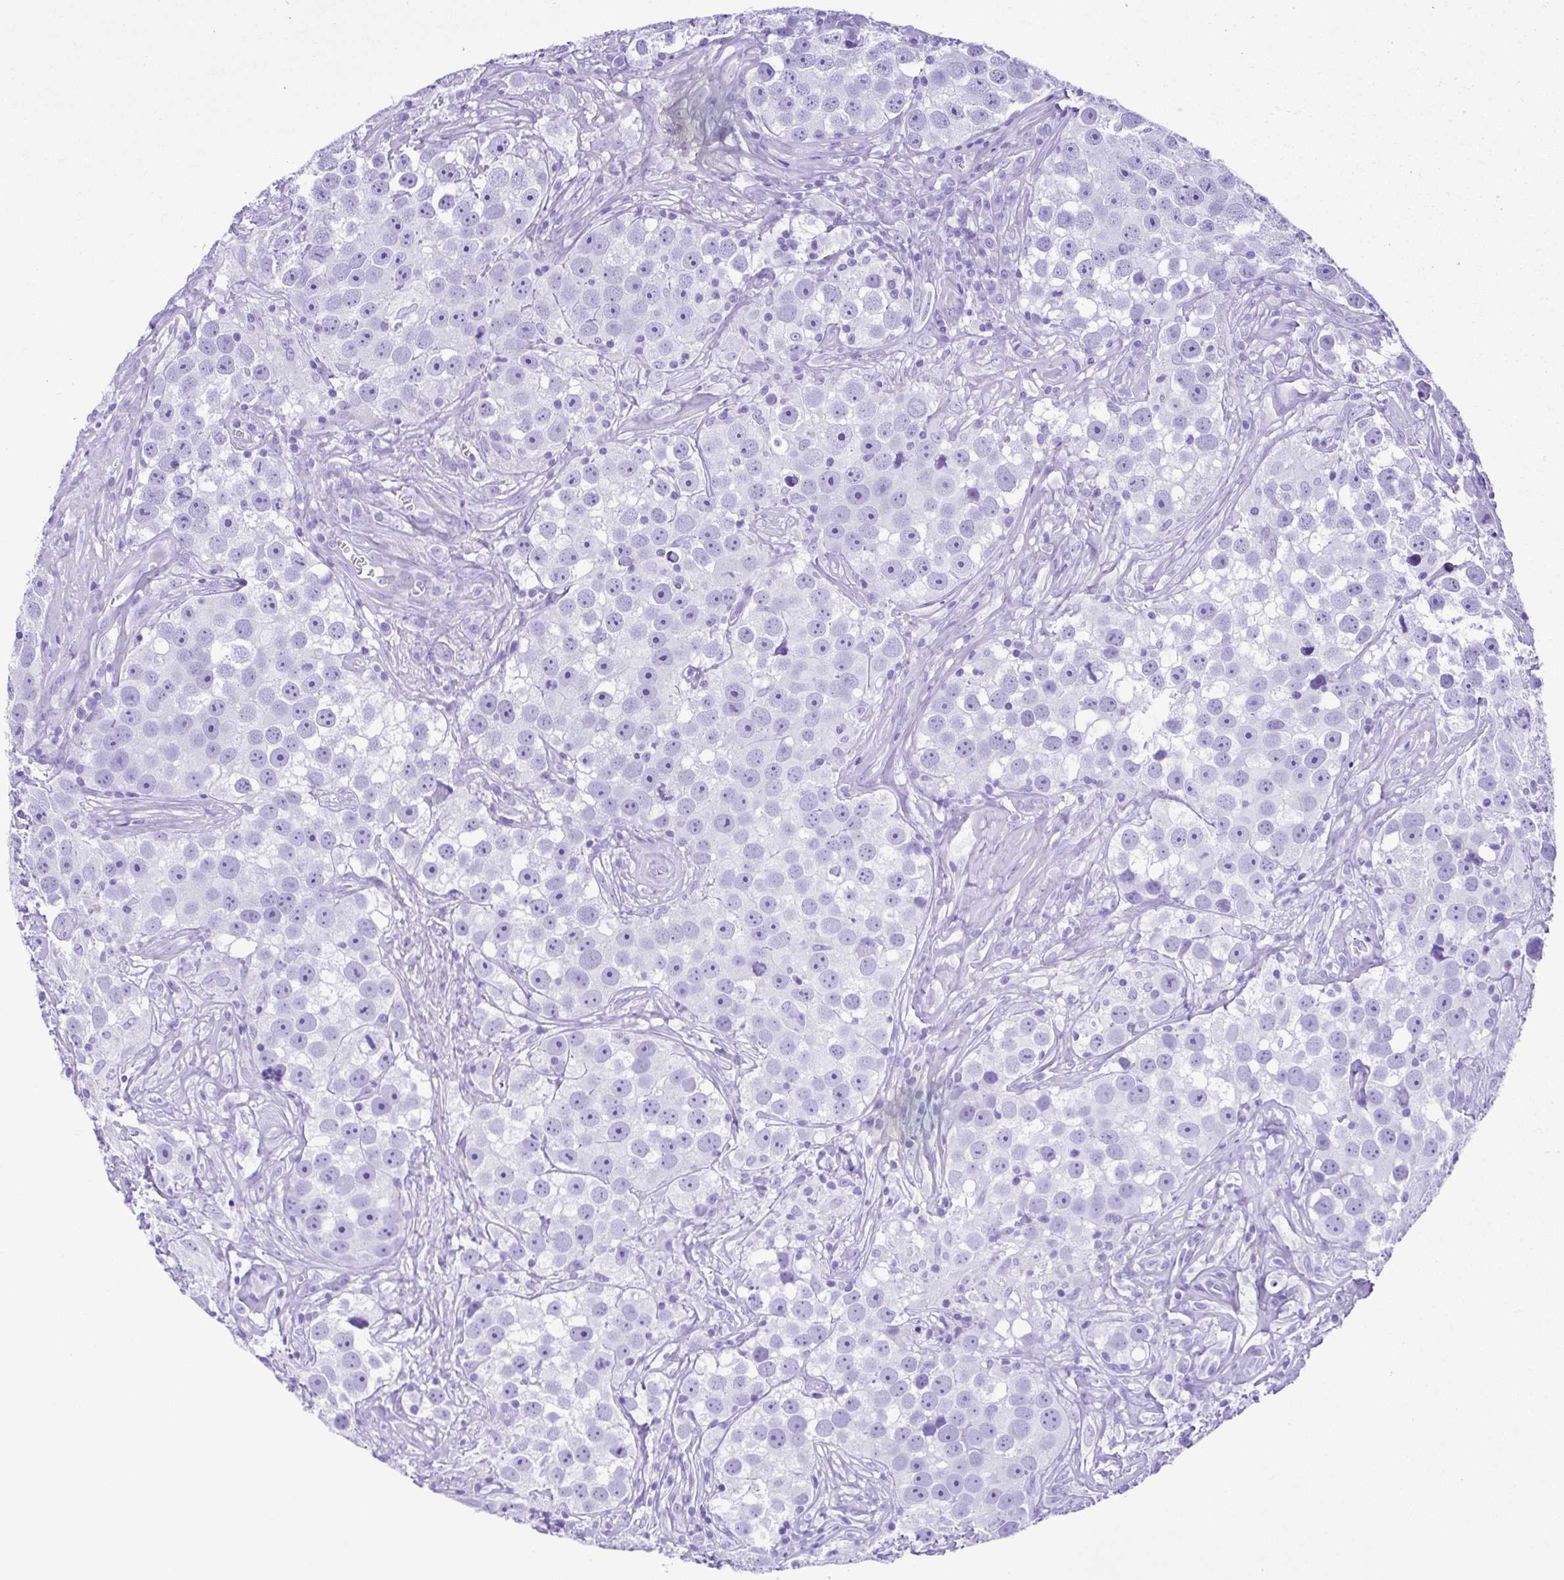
{"staining": {"intensity": "negative", "quantity": "none", "location": "none"}, "tissue": "testis cancer", "cell_type": "Tumor cells", "image_type": "cancer", "snomed": [{"axis": "morphology", "description": "Seminoma, NOS"}, {"axis": "topography", "description": "Testis"}], "caption": "A high-resolution photomicrograph shows immunohistochemistry staining of testis cancer, which reveals no significant staining in tumor cells. The staining was performed using DAB (3,3'-diaminobenzidine) to visualize the protein expression in brown, while the nuclei were stained in blue with hematoxylin (Magnification: 20x).", "gene": "SYT1", "patient": {"sex": "male", "age": 49}}